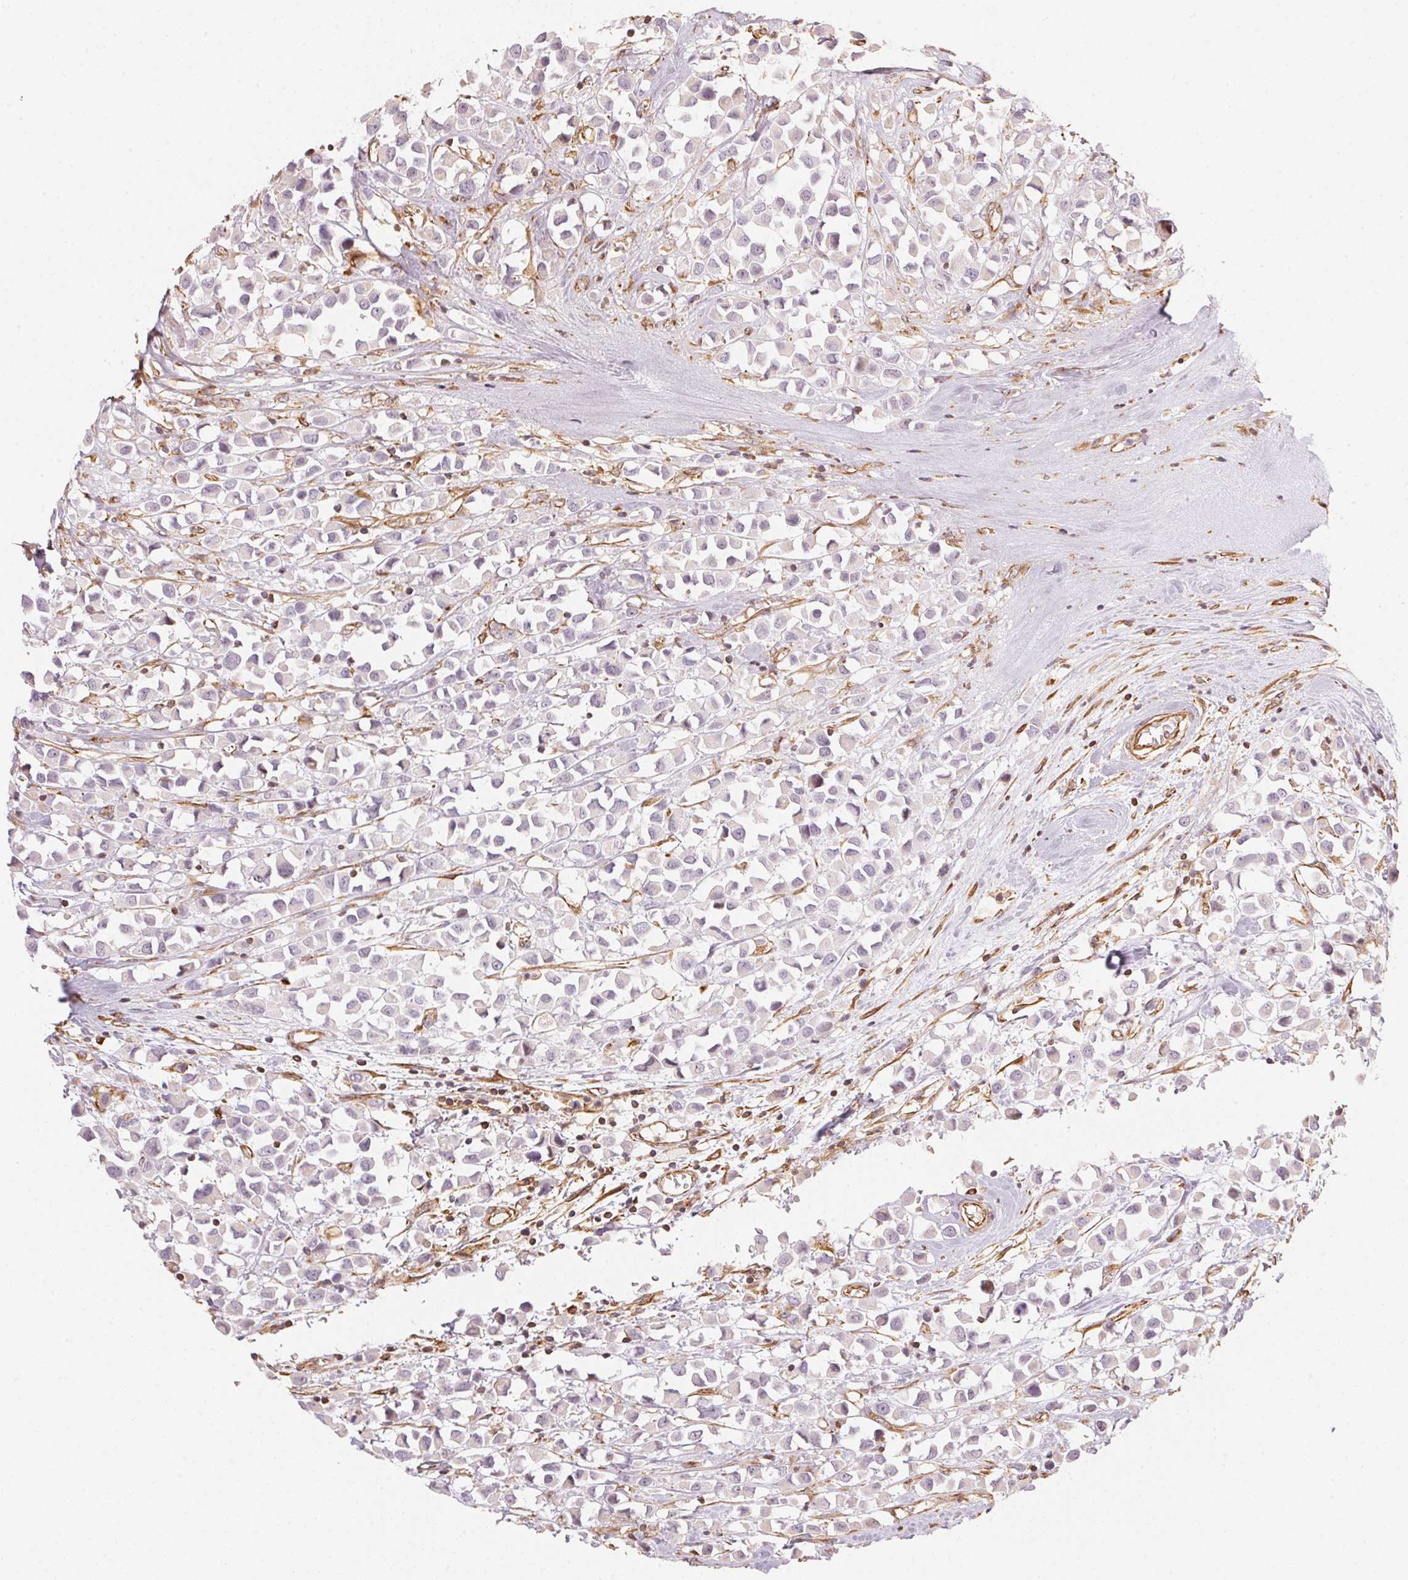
{"staining": {"intensity": "negative", "quantity": "none", "location": "none"}, "tissue": "breast cancer", "cell_type": "Tumor cells", "image_type": "cancer", "snomed": [{"axis": "morphology", "description": "Duct carcinoma"}, {"axis": "topography", "description": "Breast"}], "caption": "Immunohistochemistry (IHC) of breast cancer demonstrates no positivity in tumor cells.", "gene": "FOXR2", "patient": {"sex": "female", "age": 61}}